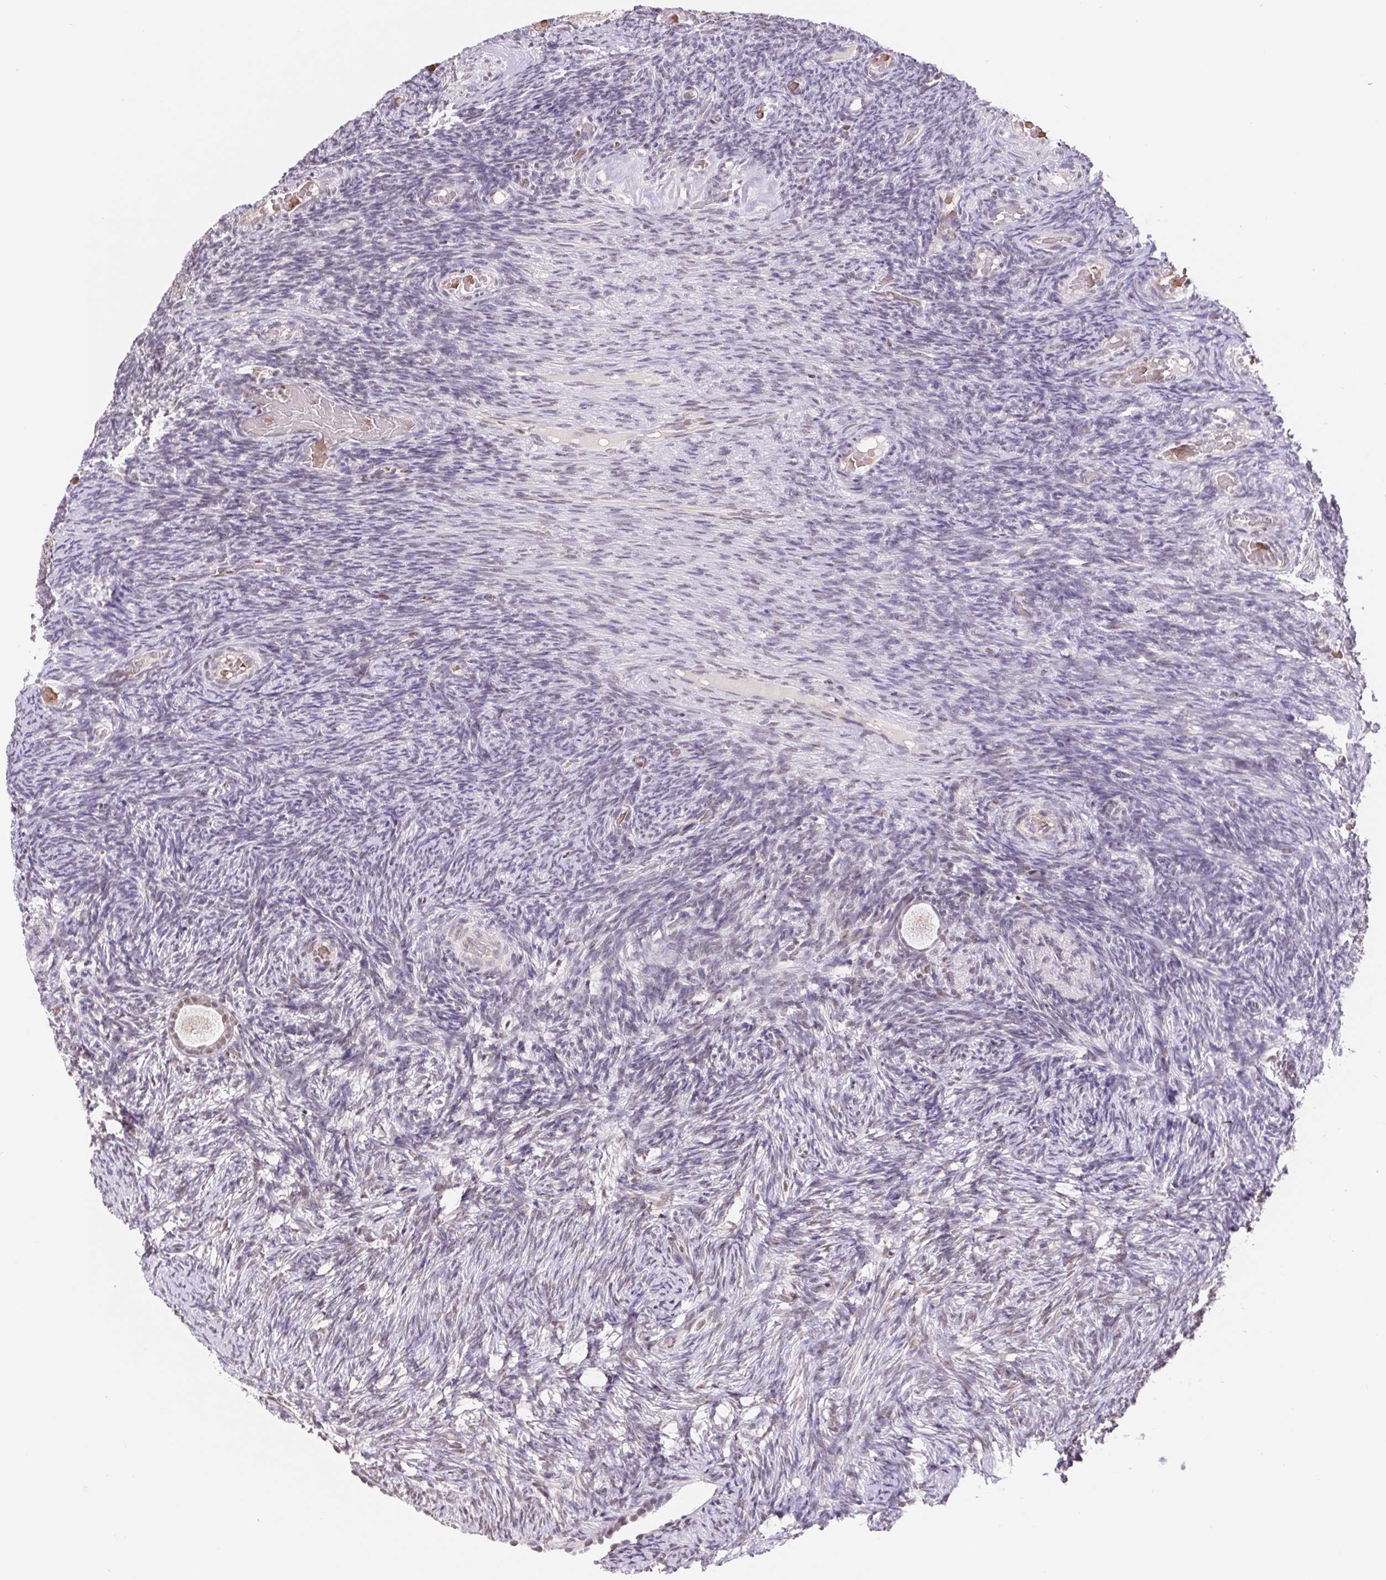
{"staining": {"intensity": "weak", "quantity": ">75%", "location": "nuclear"}, "tissue": "ovary", "cell_type": "Follicle cells", "image_type": "normal", "snomed": [{"axis": "morphology", "description": "Normal tissue, NOS"}, {"axis": "topography", "description": "Ovary"}], "caption": "Ovary was stained to show a protein in brown. There is low levels of weak nuclear expression in about >75% of follicle cells. (brown staining indicates protein expression, while blue staining denotes nuclei).", "gene": "TRERF1", "patient": {"sex": "female", "age": 34}}